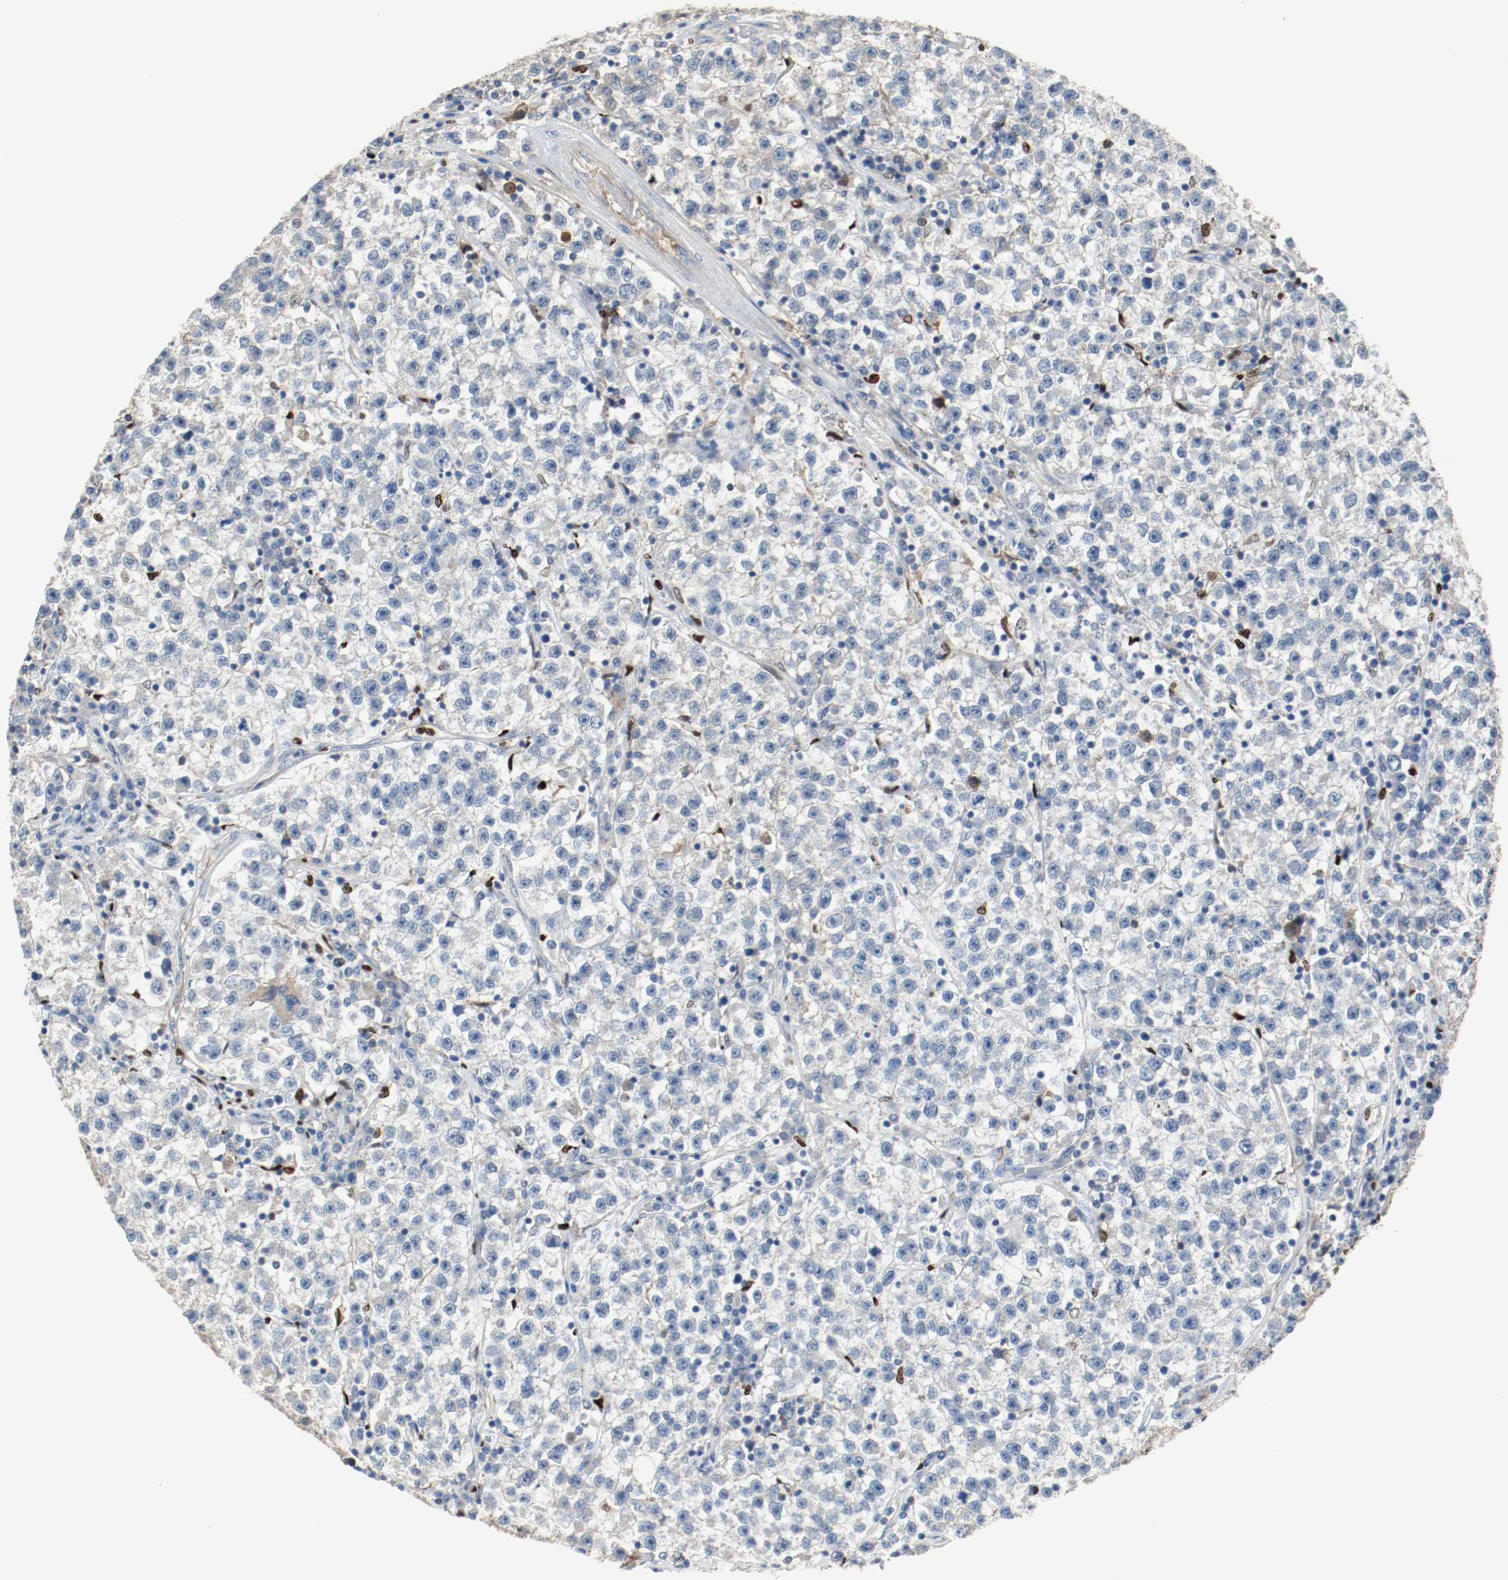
{"staining": {"intensity": "negative", "quantity": "none", "location": "none"}, "tissue": "testis cancer", "cell_type": "Tumor cells", "image_type": "cancer", "snomed": [{"axis": "morphology", "description": "Seminoma, NOS"}, {"axis": "topography", "description": "Testis"}], "caption": "High magnification brightfield microscopy of testis seminoma stained with DAB (3,3'-diaminobenzidine) (brown) and counterstained with hematoxylin (blue): tumor cells show no significant positivity. (Stains: DAB (3,3'-diaminobenzidine) immunohistochemistry (IHC) with hematoxylin counter stain, Microscopy: brightfield microscopy at high magnification).", "gene": "BLK", "patient": {"sex": "male", "age": 22}}